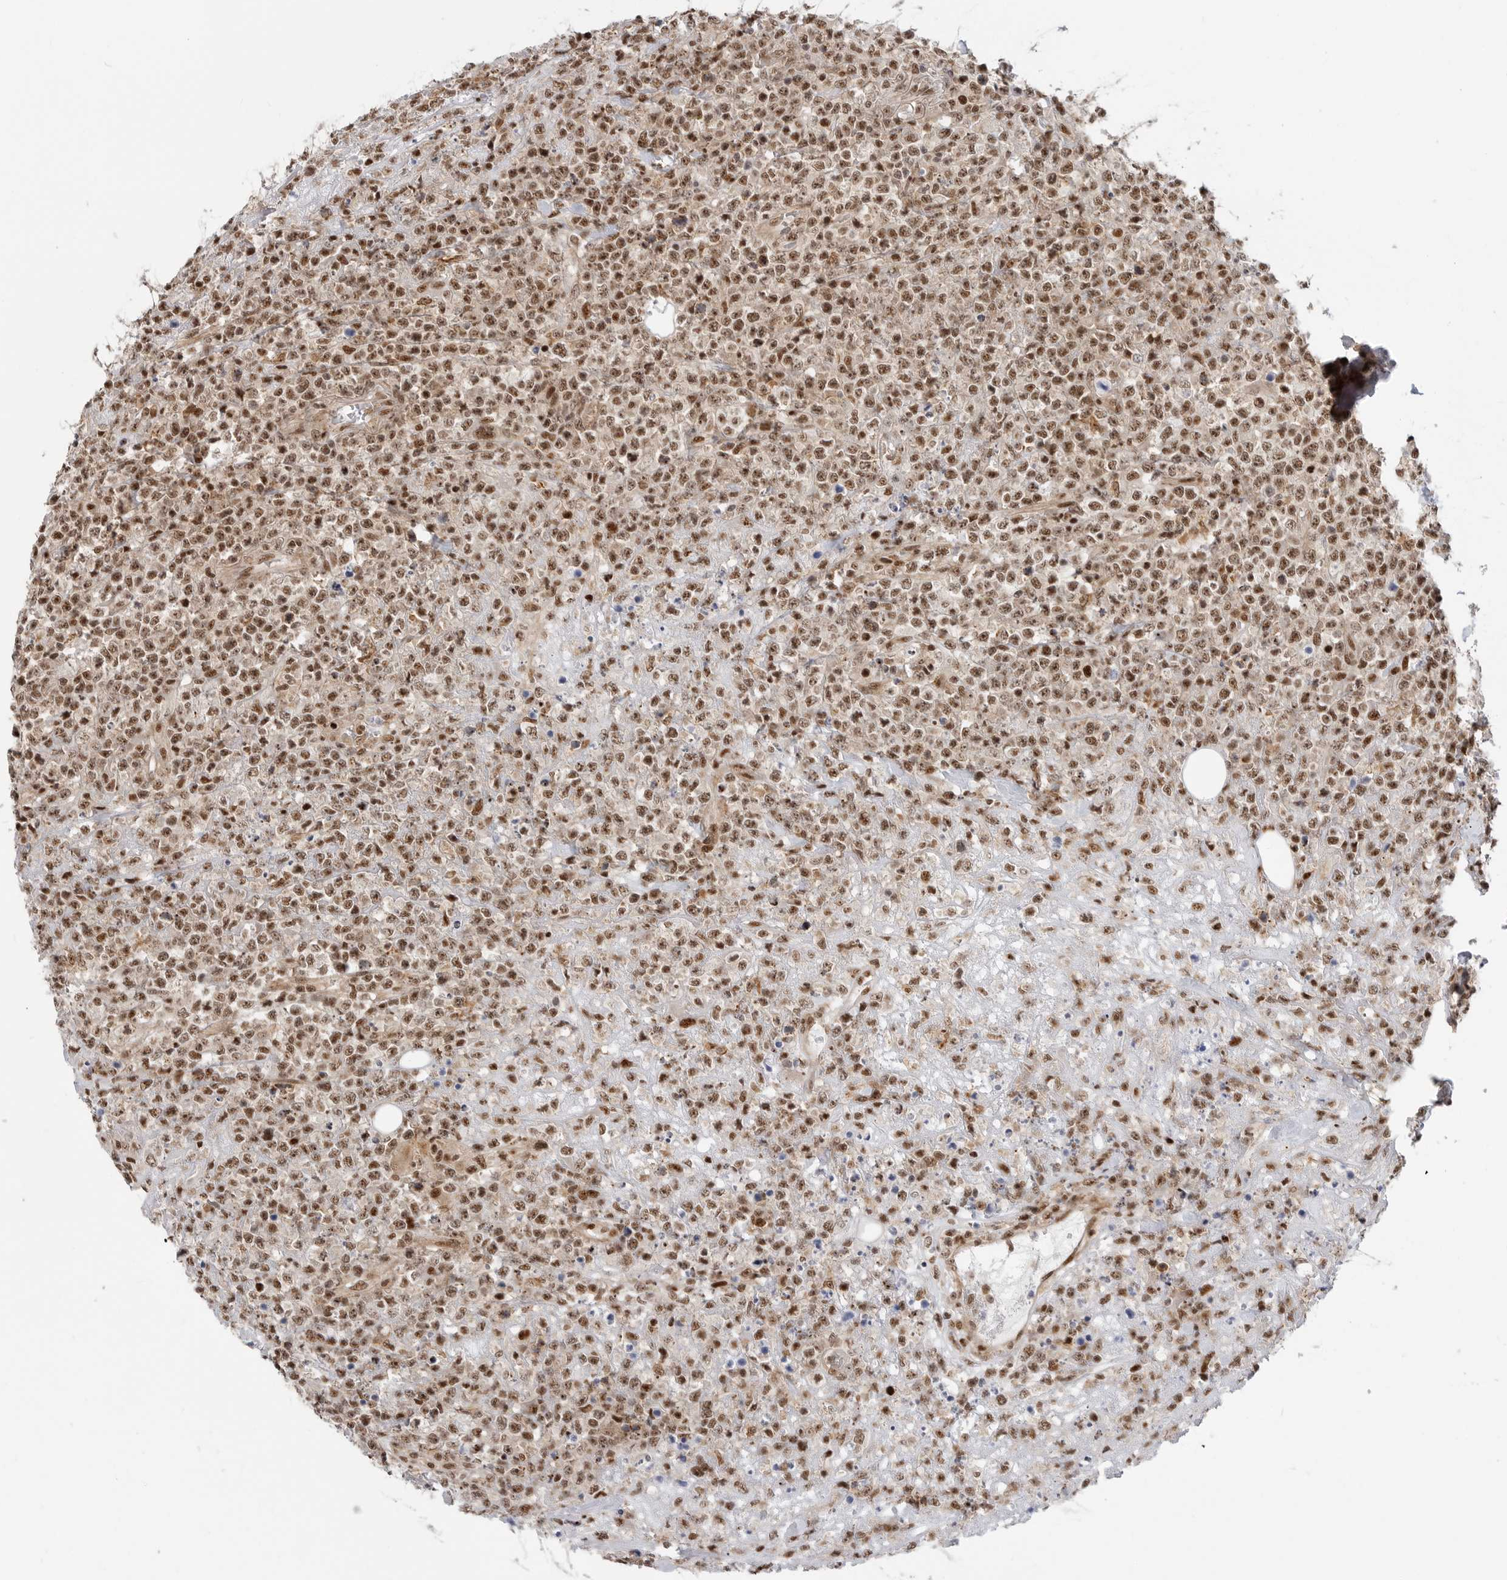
{"staining": {"intensity": "moderate", "quantity": ">75%", "location": "nuclear"}, "tissue": "lymphoma", "cell_type": "Tumor cells", "image_type": "cancer", "snomed": [{"axis": "morphology", "description": "Malignant lymphoma, non-Hodgkin's type, High grade"}, {"axis": "topography", "description": "Colon"}], "caption": "DAB (3,3'-diaminobenzidine) immunohistochemical staining of human high-grade malignant lymphoma, non-Hodgkin's type shows moderate nuclear protein expression in approximately >75% of tumor cells.", "gene": "GPATCH2", "patient": {"sex": "female", "age": 53}}